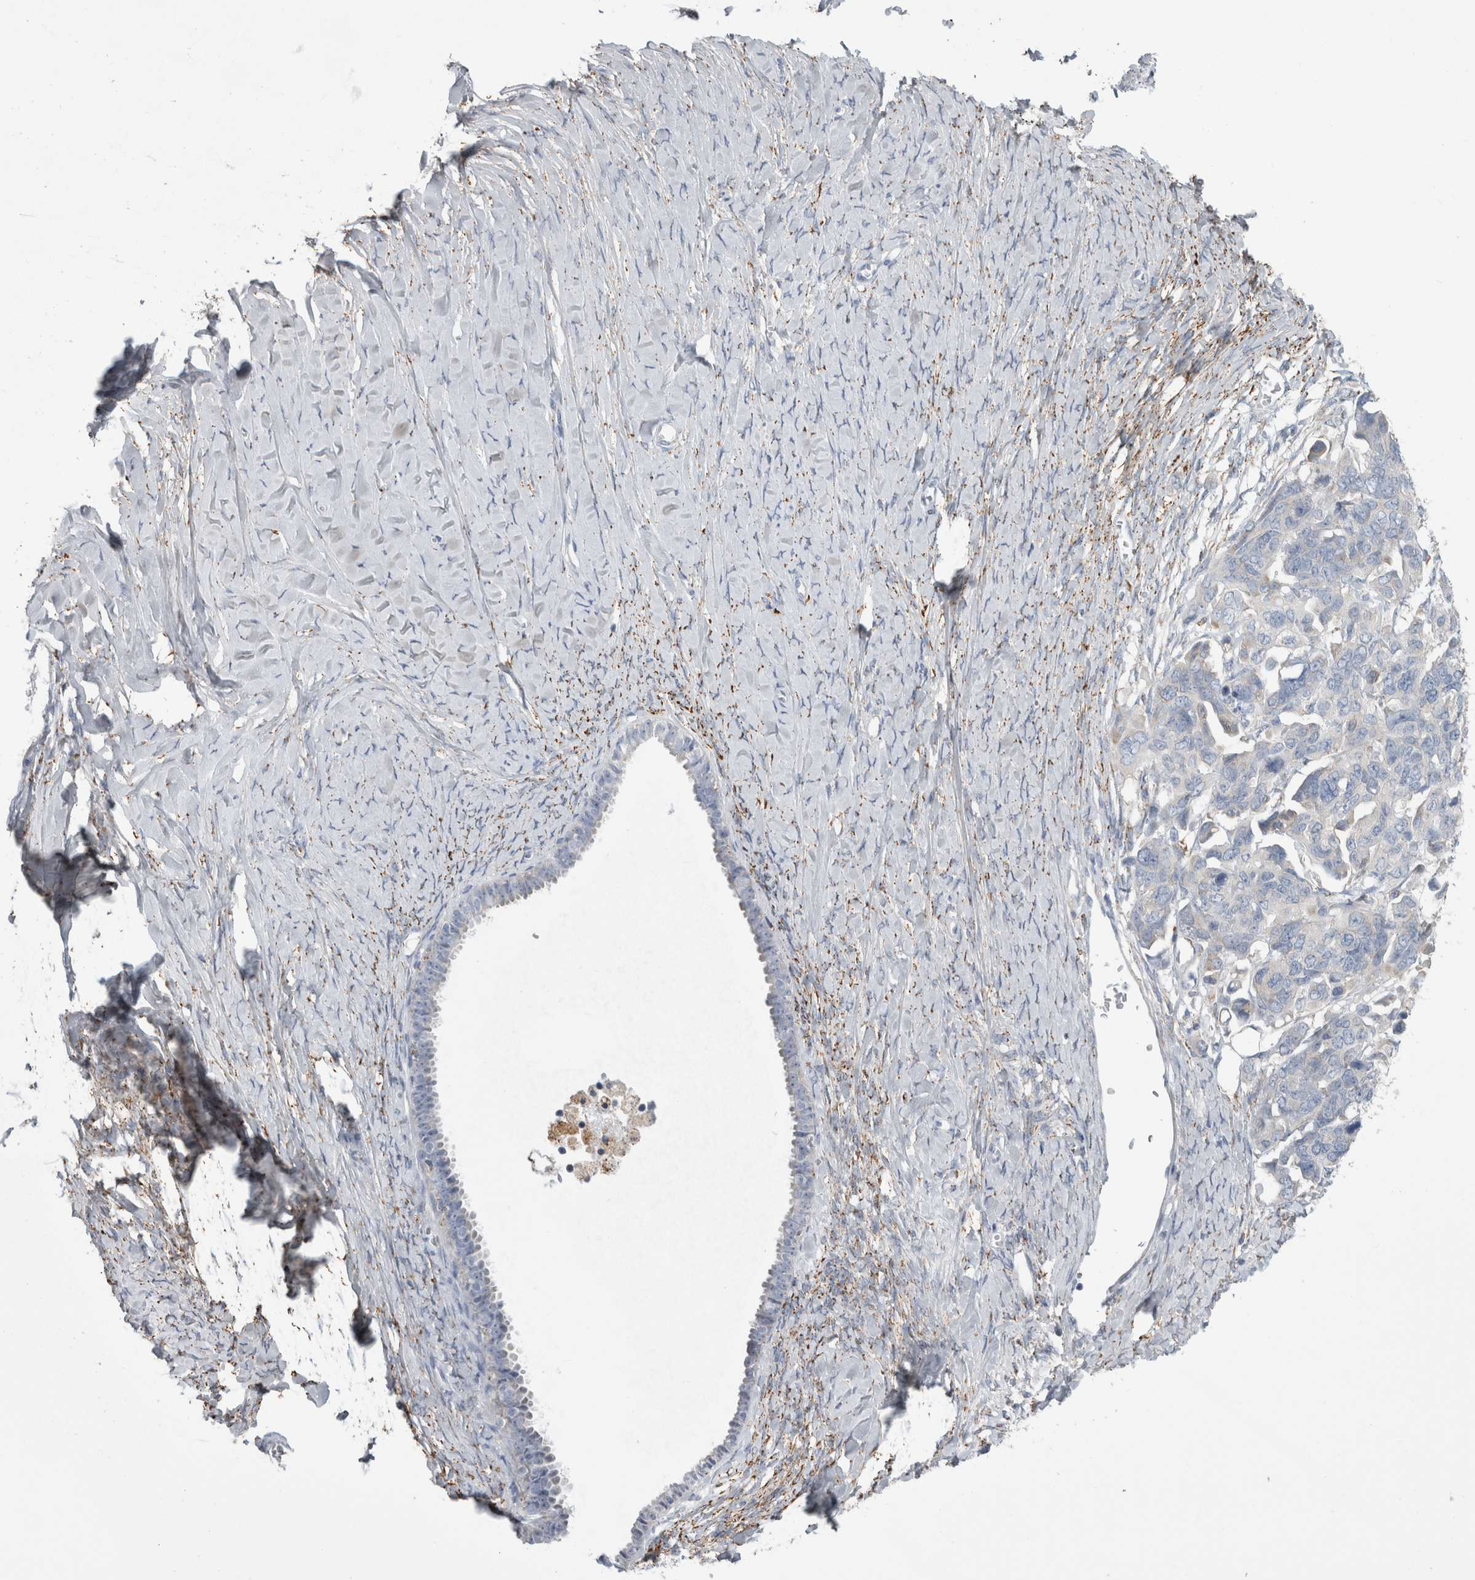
{"staining": {"intensity": "negative", "quantity": "none", "location": "none"}, "tissue": "ovarian cancer", "cell_type": "Tumor cells", "image_type": "cancer", "snomed": [{"axis": "morphology", "description": "Cystadenocarcinoma, serous, NOS"}, {"axis": "topography", "description": "Ovary"}], "caption": "Tumor cells are negative for protein expression in human serous cystadenocarcinoma (ovarian).", "gene": "GATM", "patient": {"sex": "female", "age": 79}}